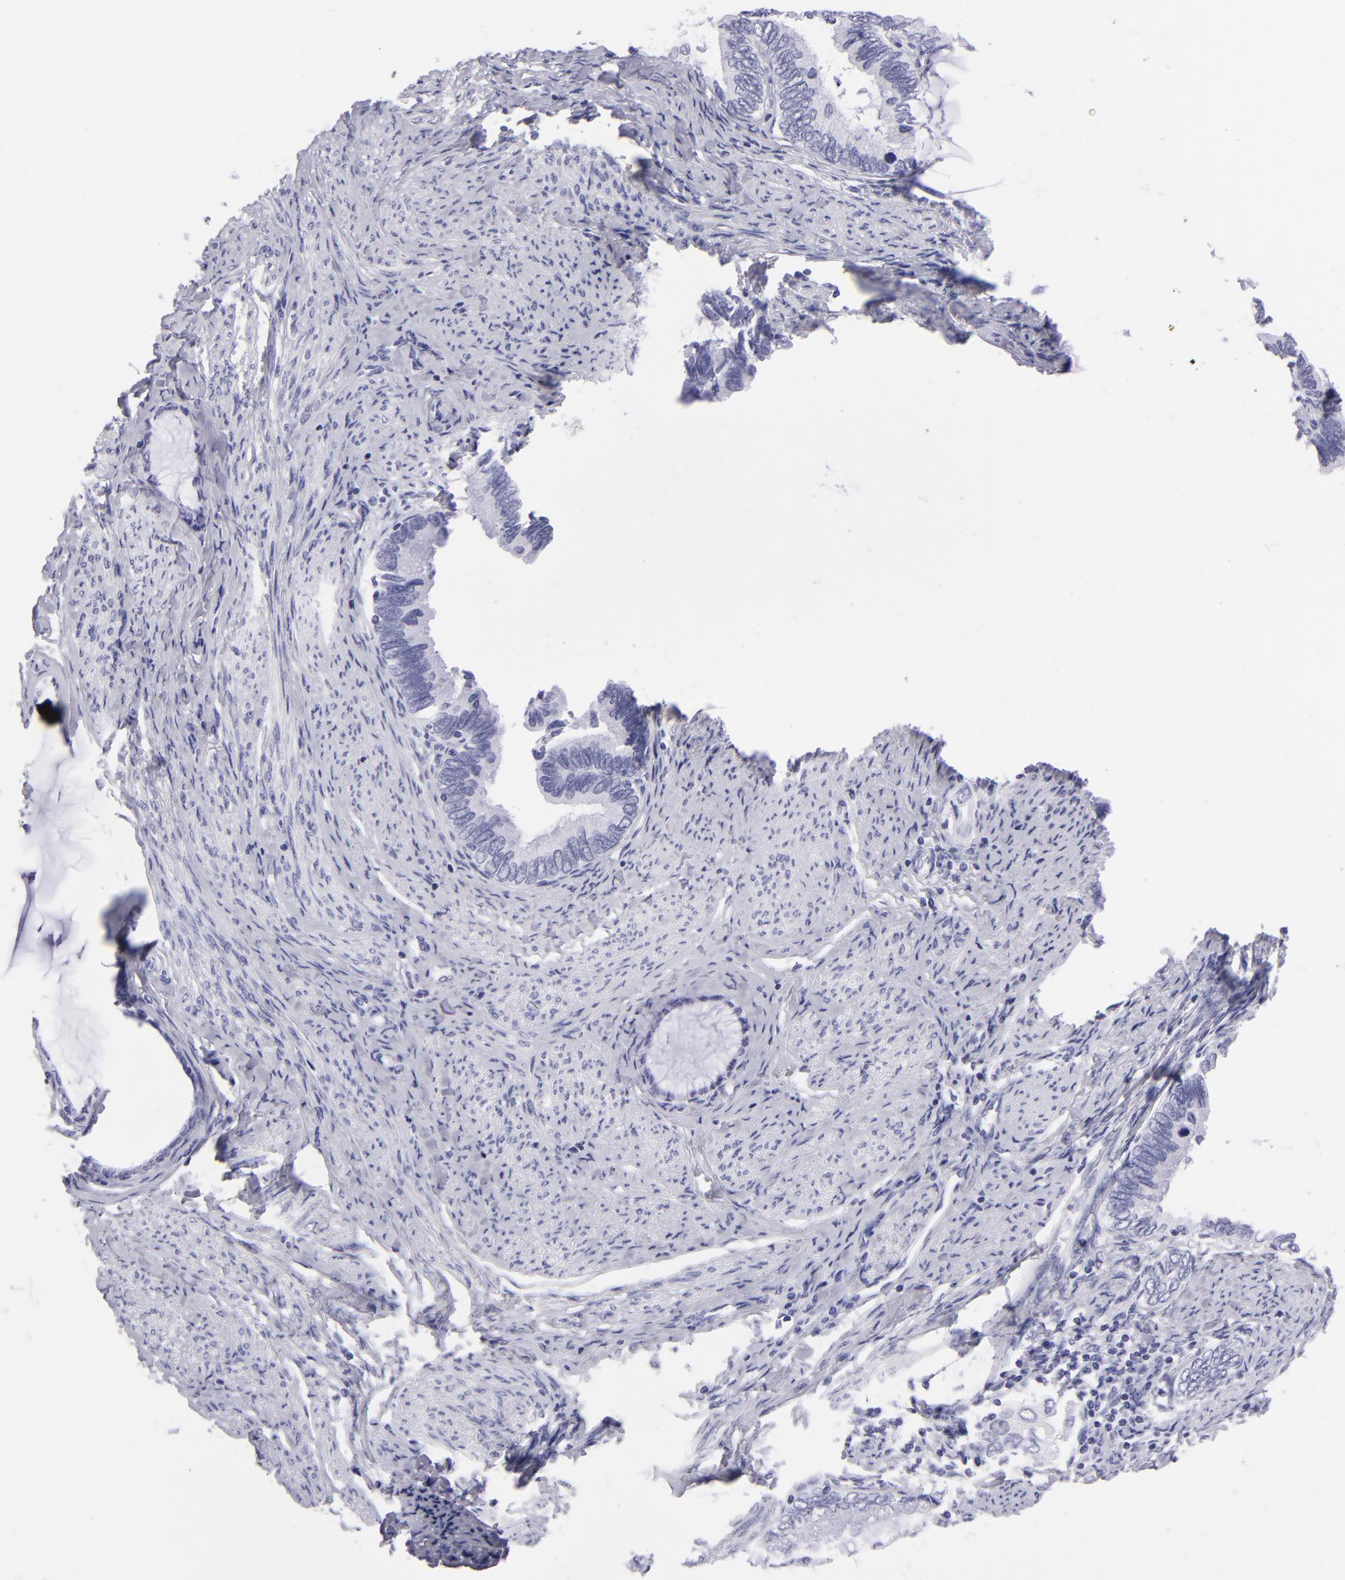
{"staining": {"intensity": "negative", "quantity": "none", "location": "none"}, "tissue": "cervical cancer", "cell_type": "Tumor cells", "image_type": "cancer", "snomed": [{"axis": "morphology", "description": "Adenocarcinoma, NOS"}, {"axis": "topography", "description": "Cervix"}], "caption": "Tumor cells are negative for brown protein staining in cervical cancer (adenocarcinoma).", "gene": "PVALB", "patient": {"sex": "female", "age": 49}}